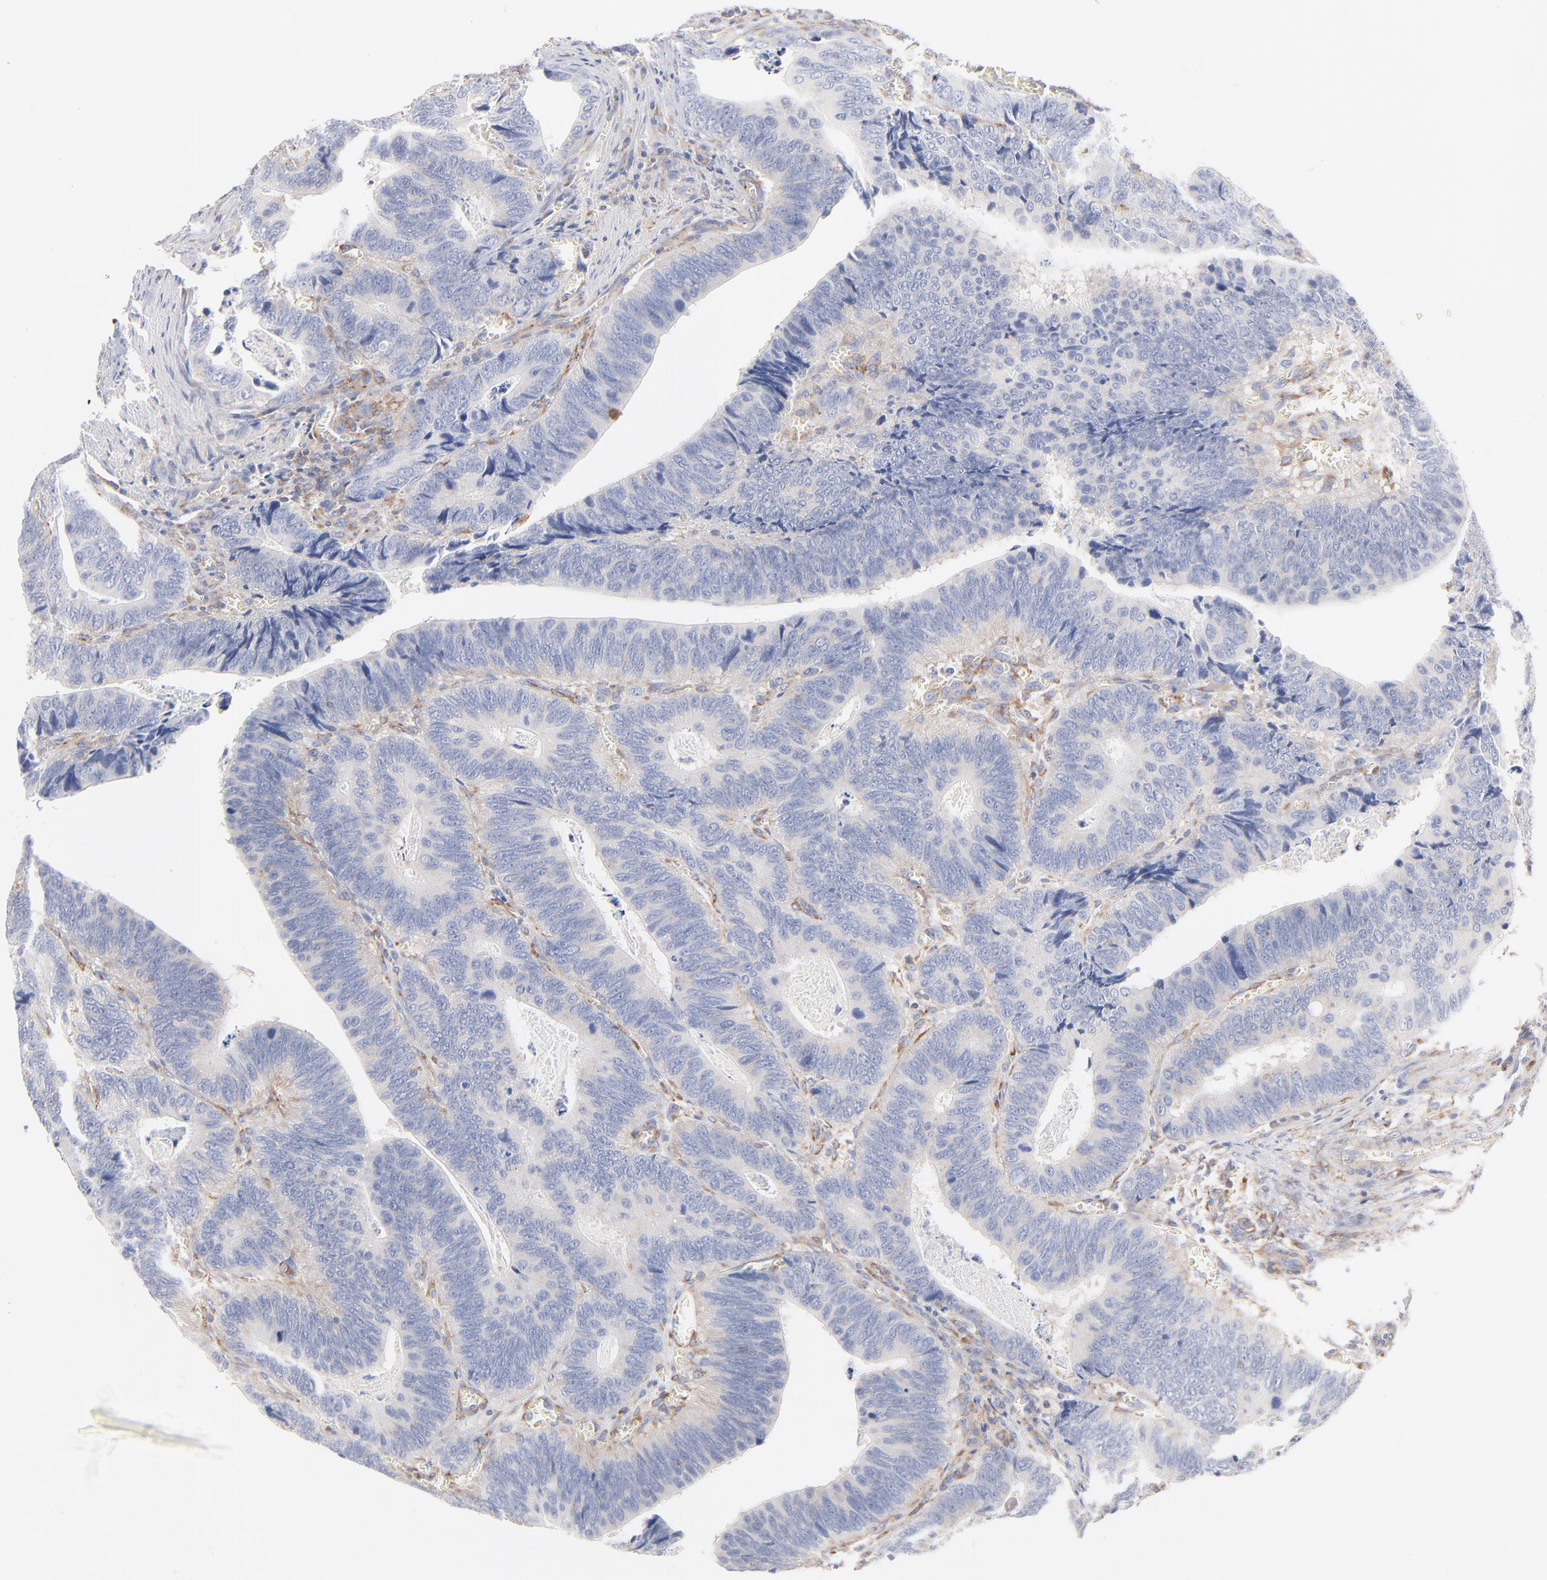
{"staining": {"intensity": "negative", "quantity": "none", "location": "none"}, "tissue": "colorectal cancer", "cell_type": "Tumor cells", "image_type": "cancer", "snomed": [{"axis": "morphology", "description": "Adenocarcinoma, NOS"}, {"axis": "topography", "description": "Colon"}], "caption": "High magnification brightfield microscopy of colorectal cancer stained with DAB (brown) and counterstained with hematoxylin (blue): tumor cells show no significant positivity.", "gene": "SEPTIN6", "patient": {"sex": "male", "age": 72}}